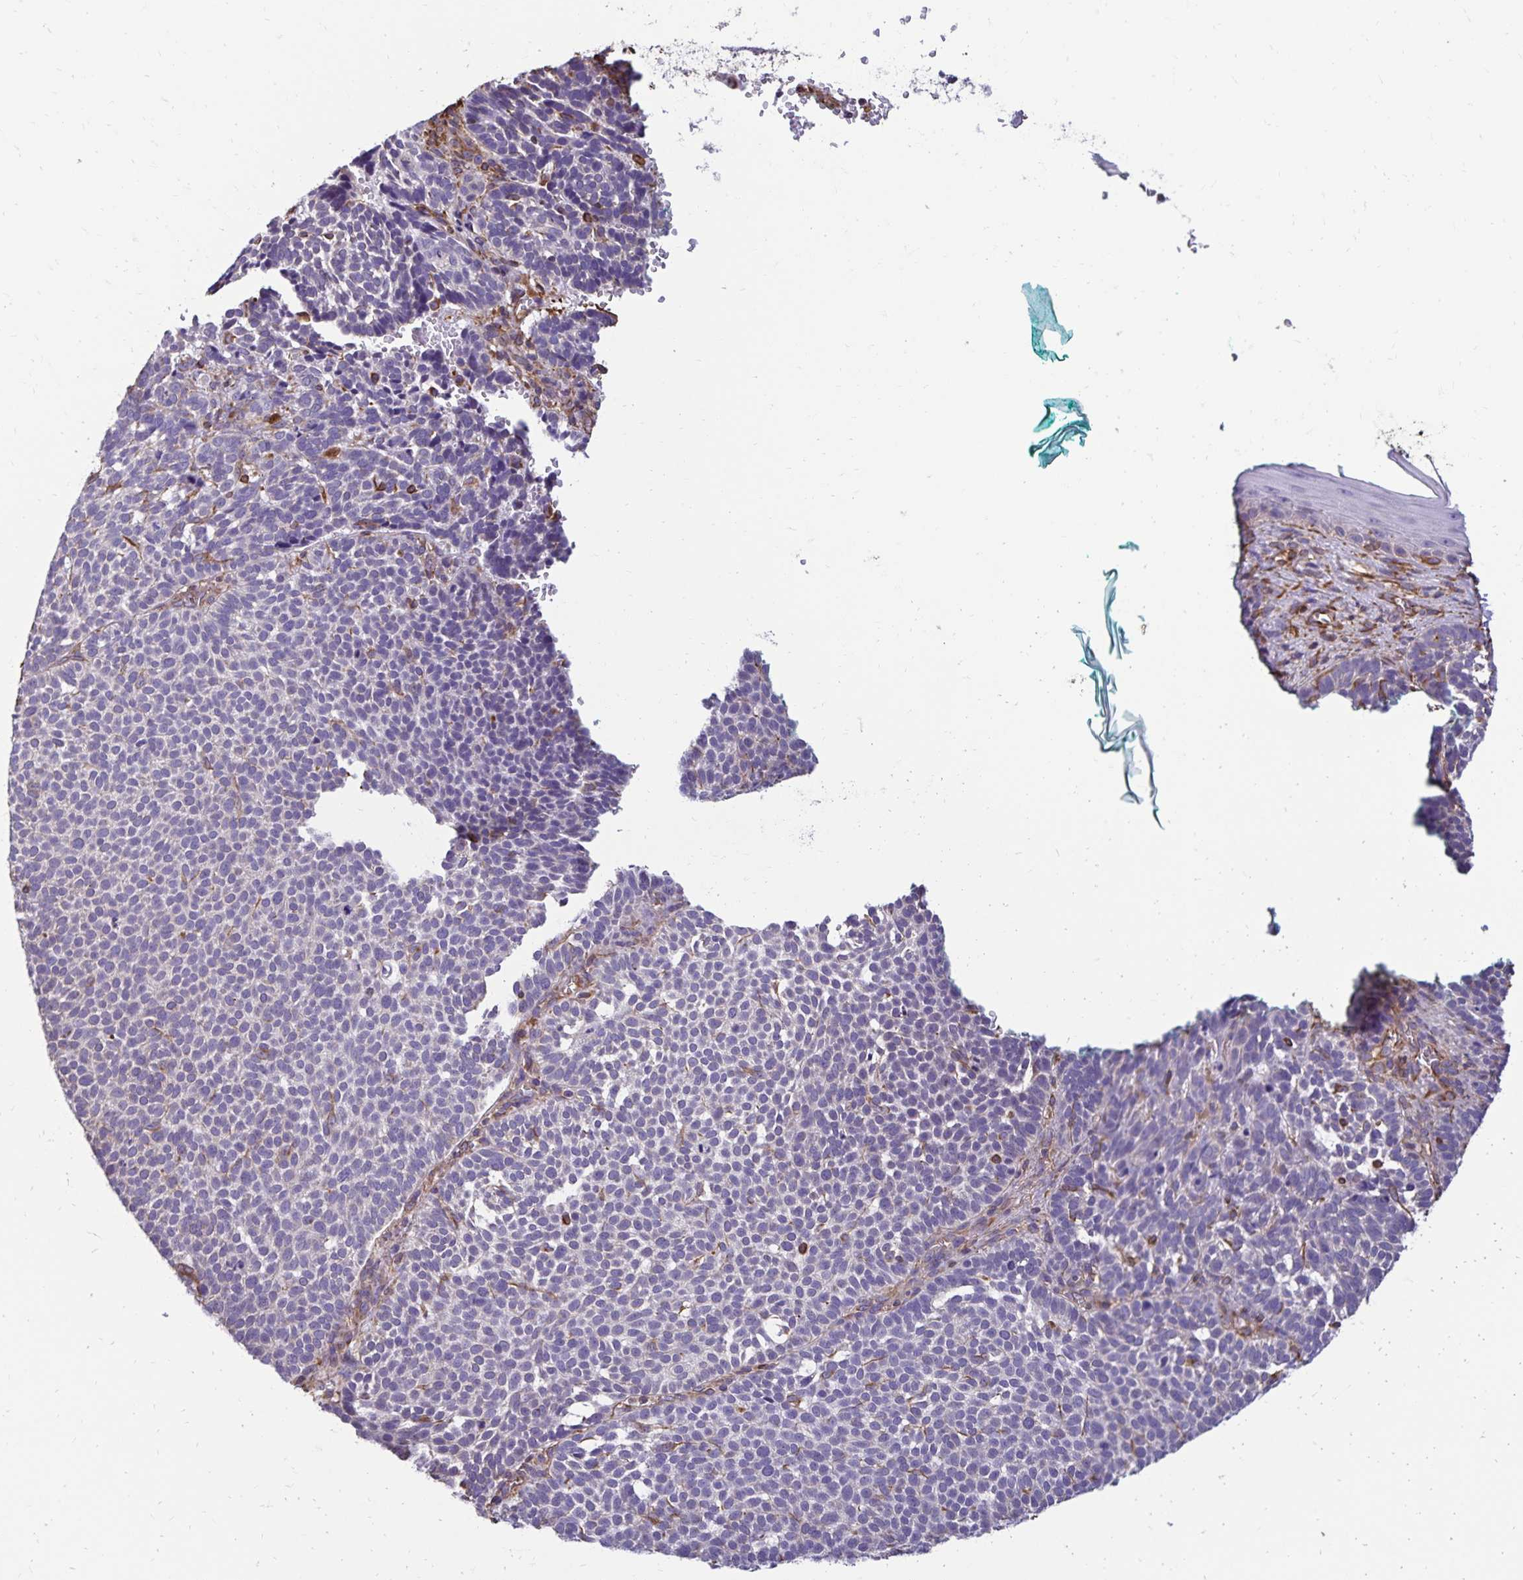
{"staining": {"intensity": "negative", "quantity": "none", "location": "none"}, "tissue": "skin cancer", "cell_type": "Tumor cells", "image_type": "cancer", "snomed": [{"axis": "morphology", "description": "Basal cell carcinoma"}, {"axis": "topography", "description": "Skin"}], "caption": "Protein analysis of skin cancer (basal cell carcinoma) exhibits no significant expression in tumor cells. The staining is performed using DAB (3,3'-diaminobenzidine) brown chromogen with nuclei counter-stained in using hematoxylin.", "gene": "TRPV6", "patient": {"sex": "male", "age": 63}}